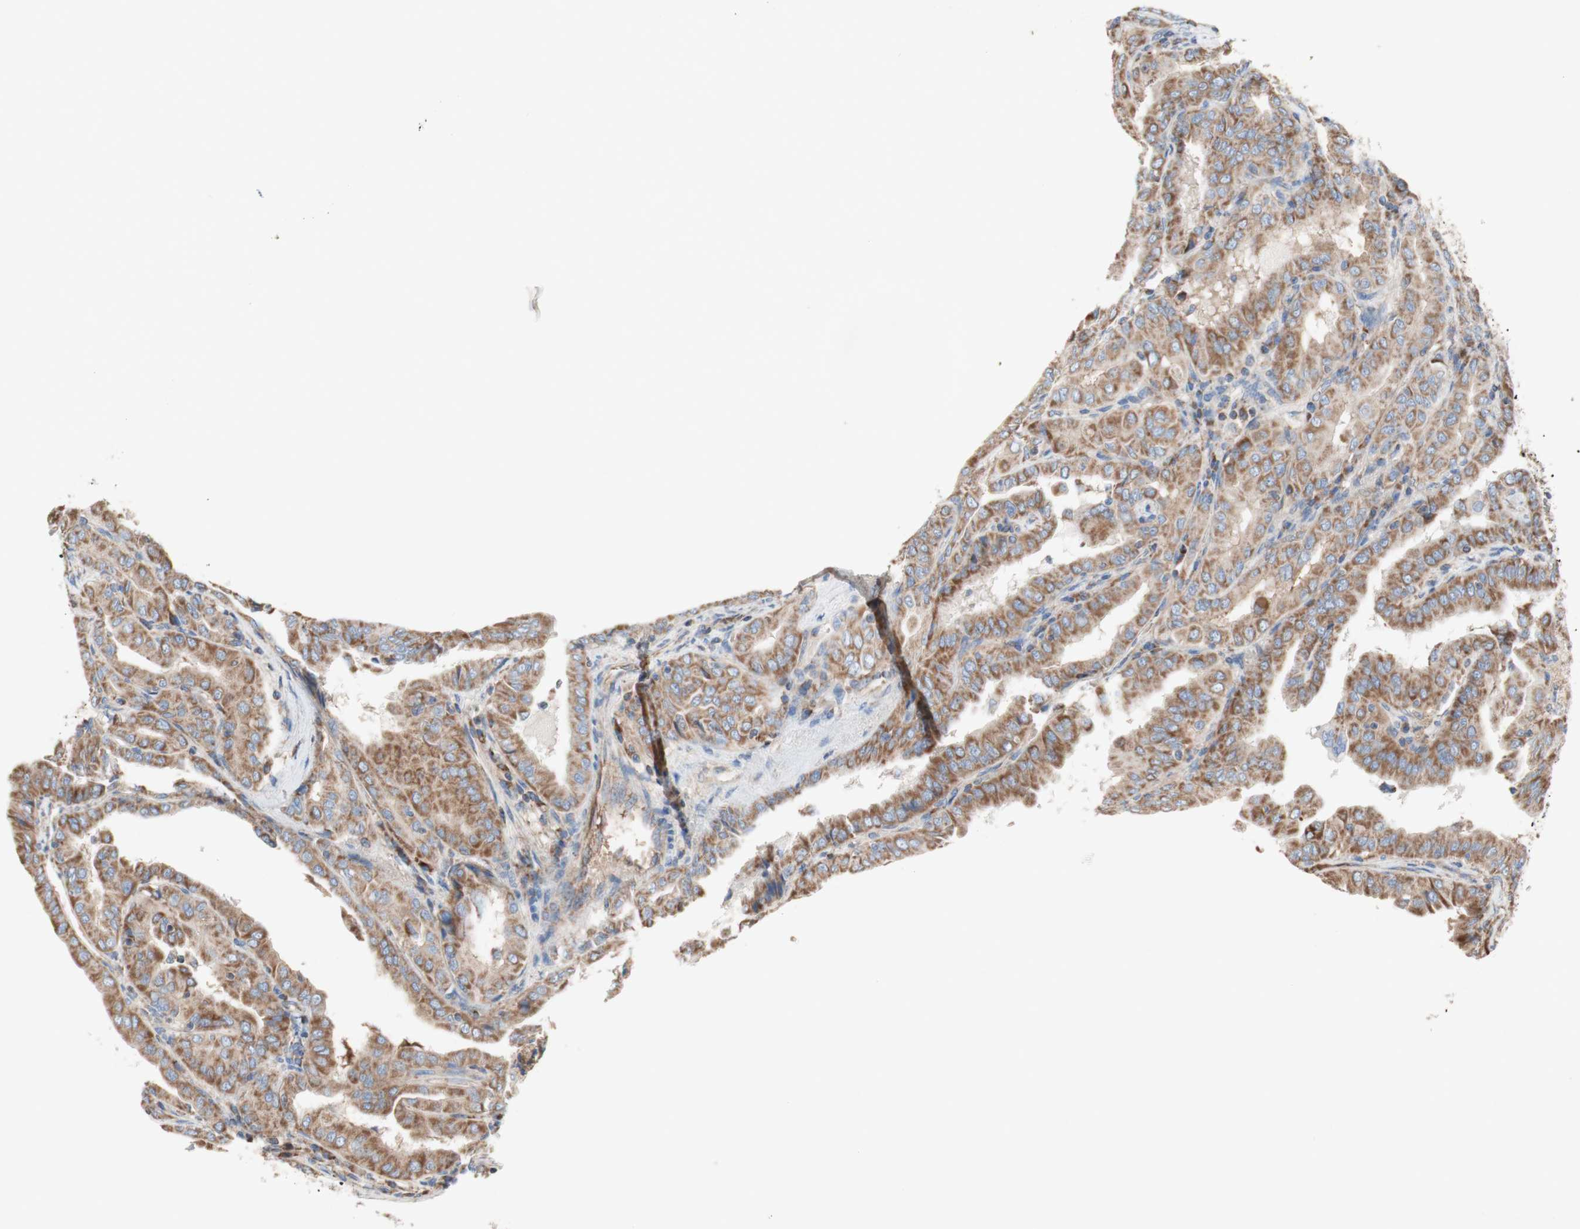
{"staining": {"intensity": "moderate", "quantity": ">75%", "location": "cytoplasmic/membranous"}, "tissue": "thyroid cancer", "cell_type": "Tumor cells", "image_type": "cancer", "snomed": [{"axis": "morphology", "description": "Papillary adenocarcinoma, NOS"}, {"axis": "topography", "description": "Thyroid gland"}], "caption": "A brown stain shows moderate cytoplasmic/membranous staining of a protein in human thyroid papillary adenocarcinoma tumor cells. (Stains: DAB in brown, nuclei in blue, Microscopy: brightfield microscopy at high magnification).", "gene": "SDHB", "patient": {"sex": "male", "age": 33}}